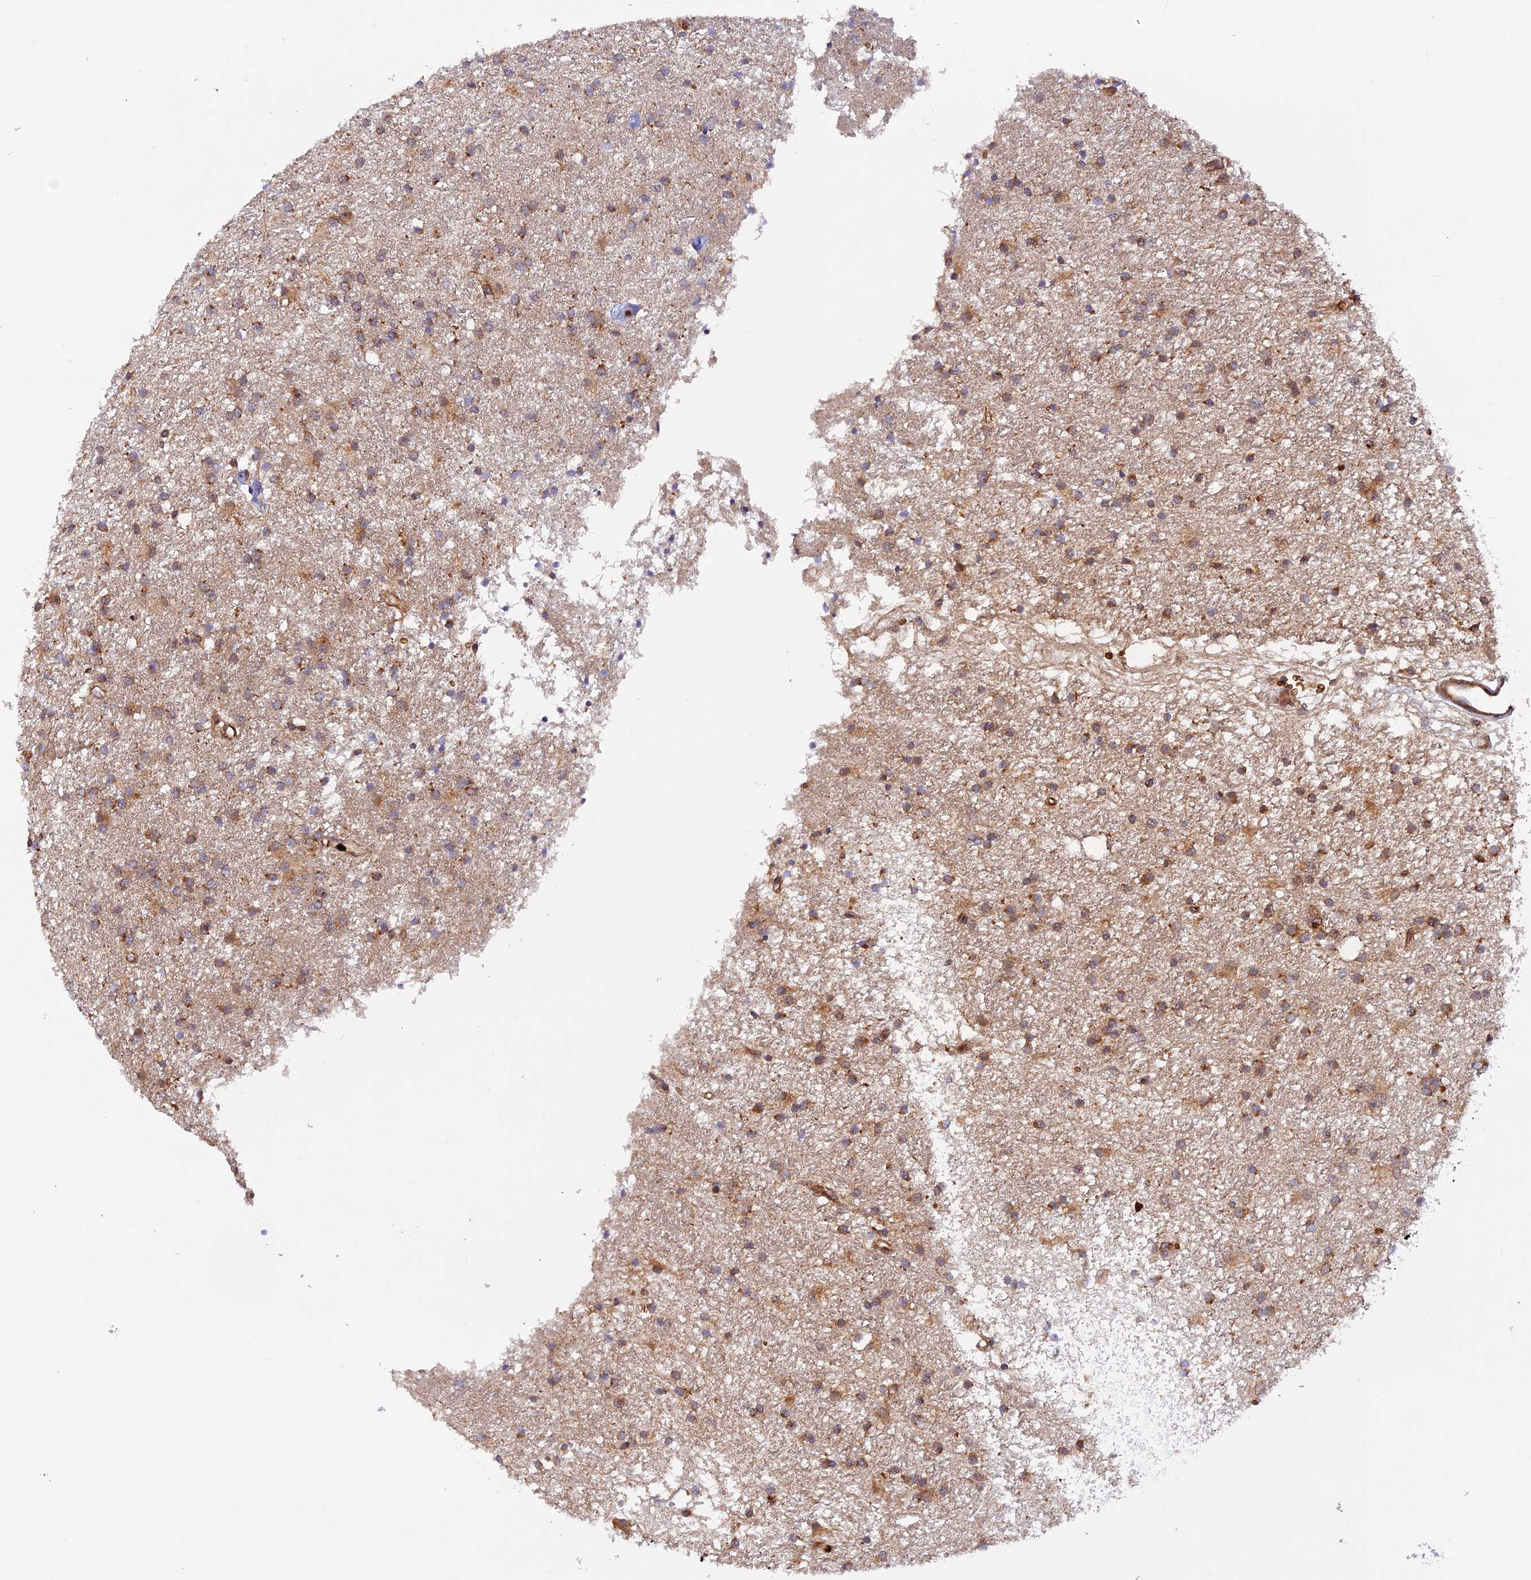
{"staining": {"intensity": "moderate", "quantity": ">75%", "location": "cytoplasmic/membranous"}, "tissue": "glioma", "cell_type": "Tumor cells", "image_type": "cancer", "snomed": [{"axis": "morphology", "description": "Glioma, malignant, High grade"}, {"axis": "topography", "description": "Brain"}], "caption": "Glioma was stained to show a protein in brown. There is medium levels of moderate cytoplasmic/membranous expression in approximately >75% of tumor cells. (DAB IHC, brown staining for protein, blue staining for nuclei).", "gene": "WDFY4", "patient": {"sex": "male", "age": 77}}